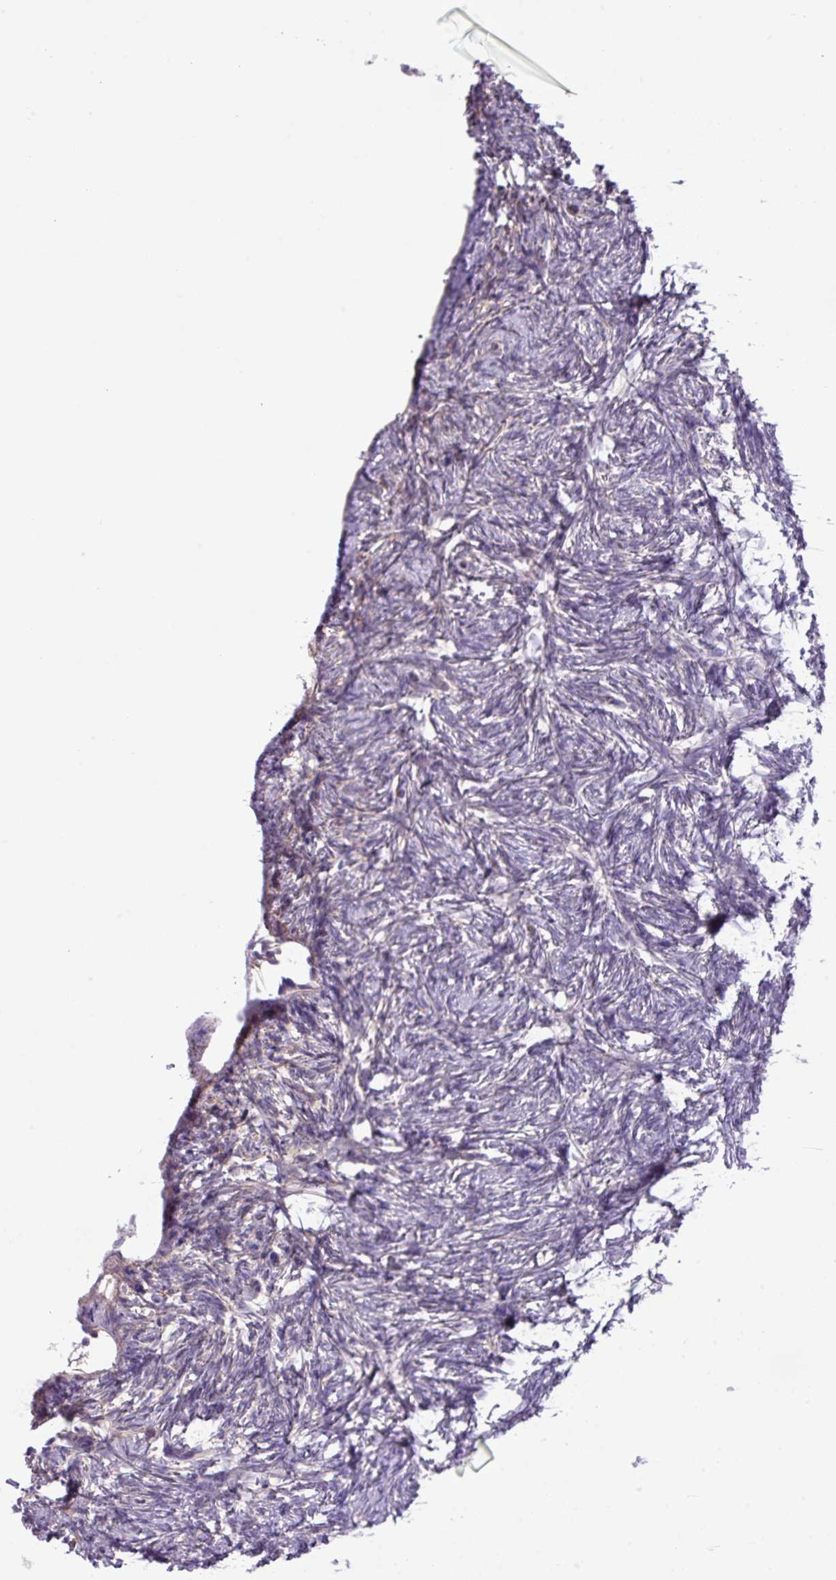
{"staining": {"intensity": "negative", "quantity": "none", "location": "none"}, "tissue": "ovary", "cell_type": "Follicle cells", "image_type": "normal", "snomed": [{"axis": "morphology", "description": "Normal tissue, NOS"}, {"axis": "topography", "description": "Ovary"}], "caption": "The image exhibits no staining of follicle cells in normal ovary. (Brightfield microscopy of DAB (3,3'-diaminobenzidine) IHC at high magnification).", "gene": "LRRC41", "patient": {"sex": "female", "age": 51}}